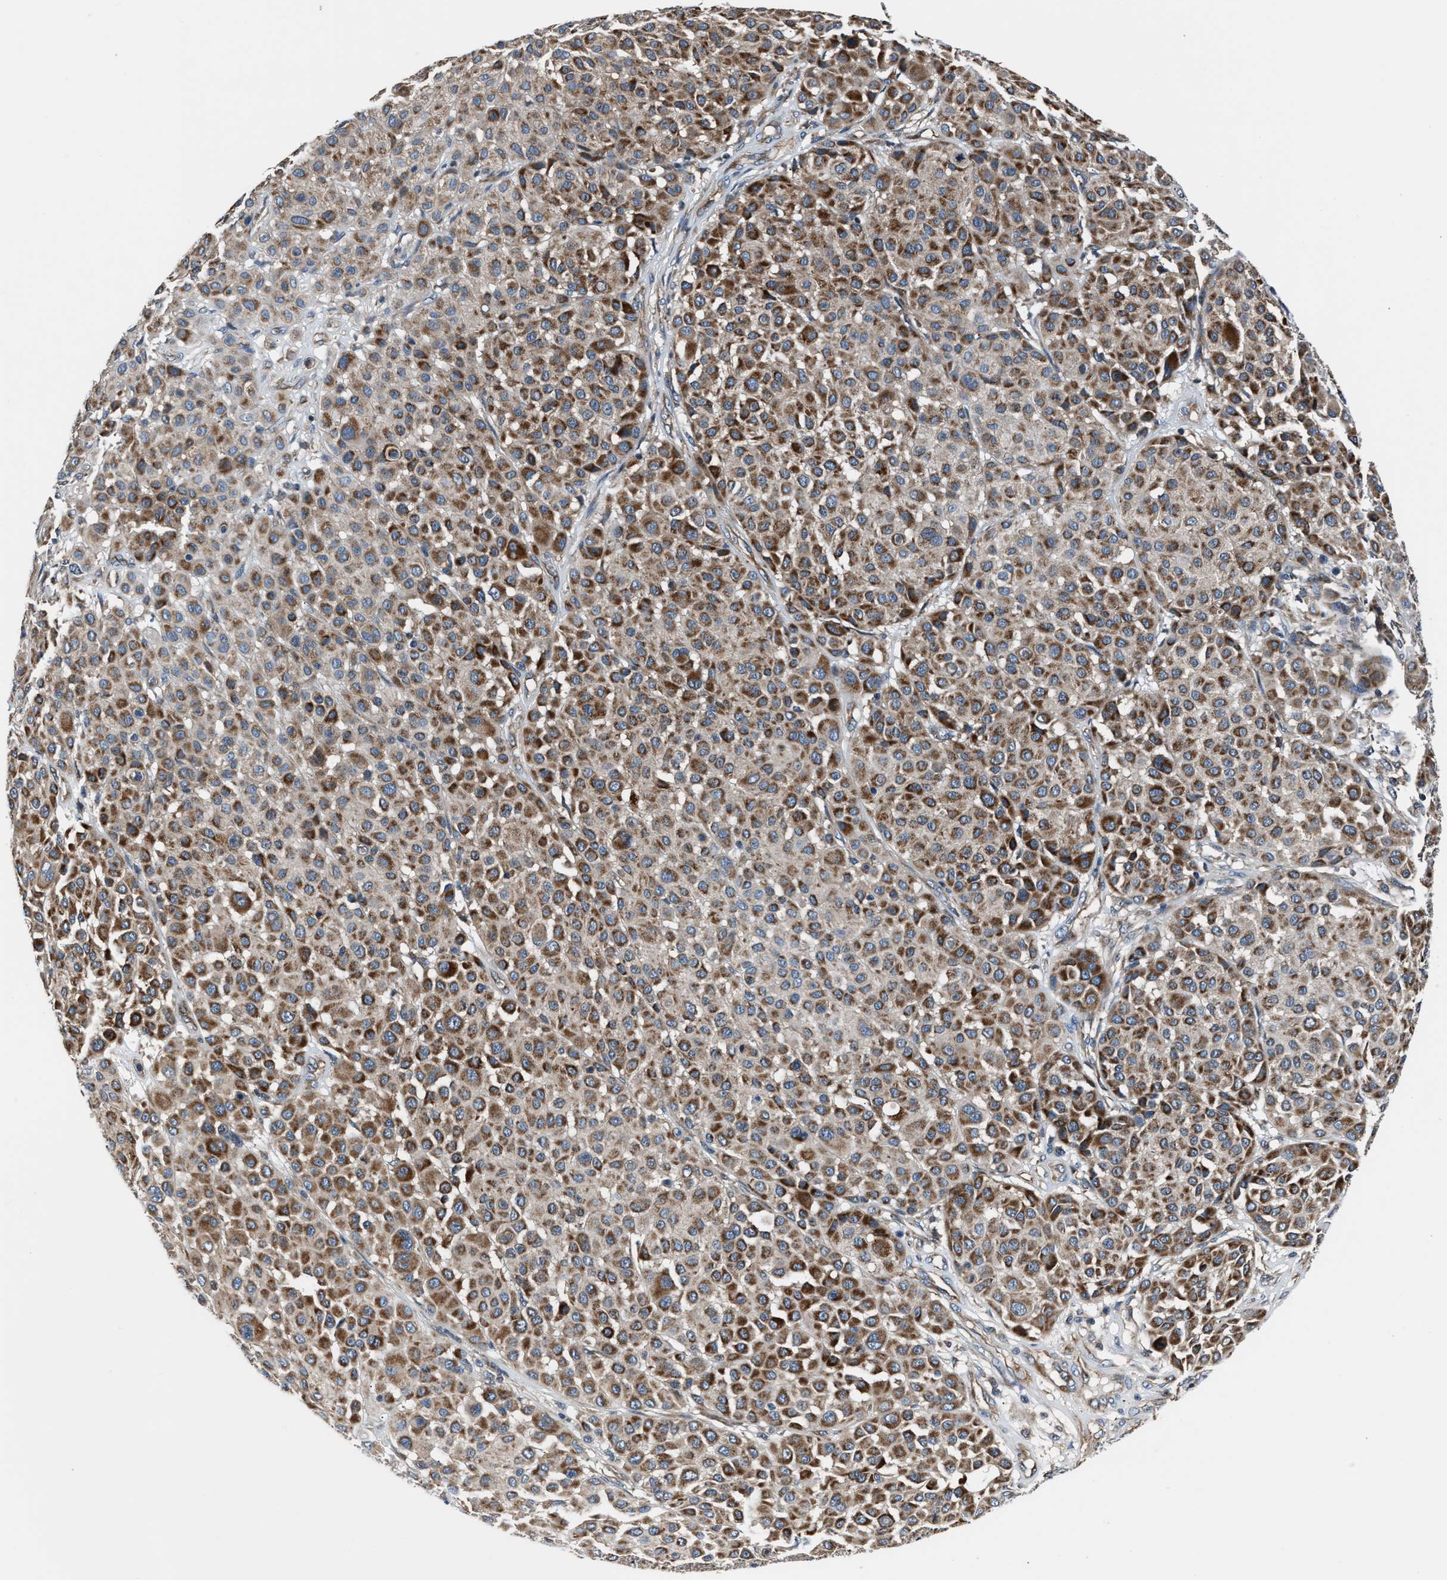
{"staining": {"intensity": "strong", "quantity": ">75%", "location": "cytoplasmic/membranous"}, "tissue": "melanoma", "cell_type": "Tumor cells", "image_type": "cancer", "snomed": [{"axis": "morphology", "description": "Malignant melanoma, Metastatic site"}, {"axis": "topography", "description": "Soft tissue"}], "caption": "The immunohistochemical stain labels strong cytoplasmic/membranous expression in tumor cells of malignant melanoma (metastatic site) tissue. (IHC, brightfield microscopy, high magnification).", "gene": "GGCT", "patient": {"sex": "male", "age": 41}}